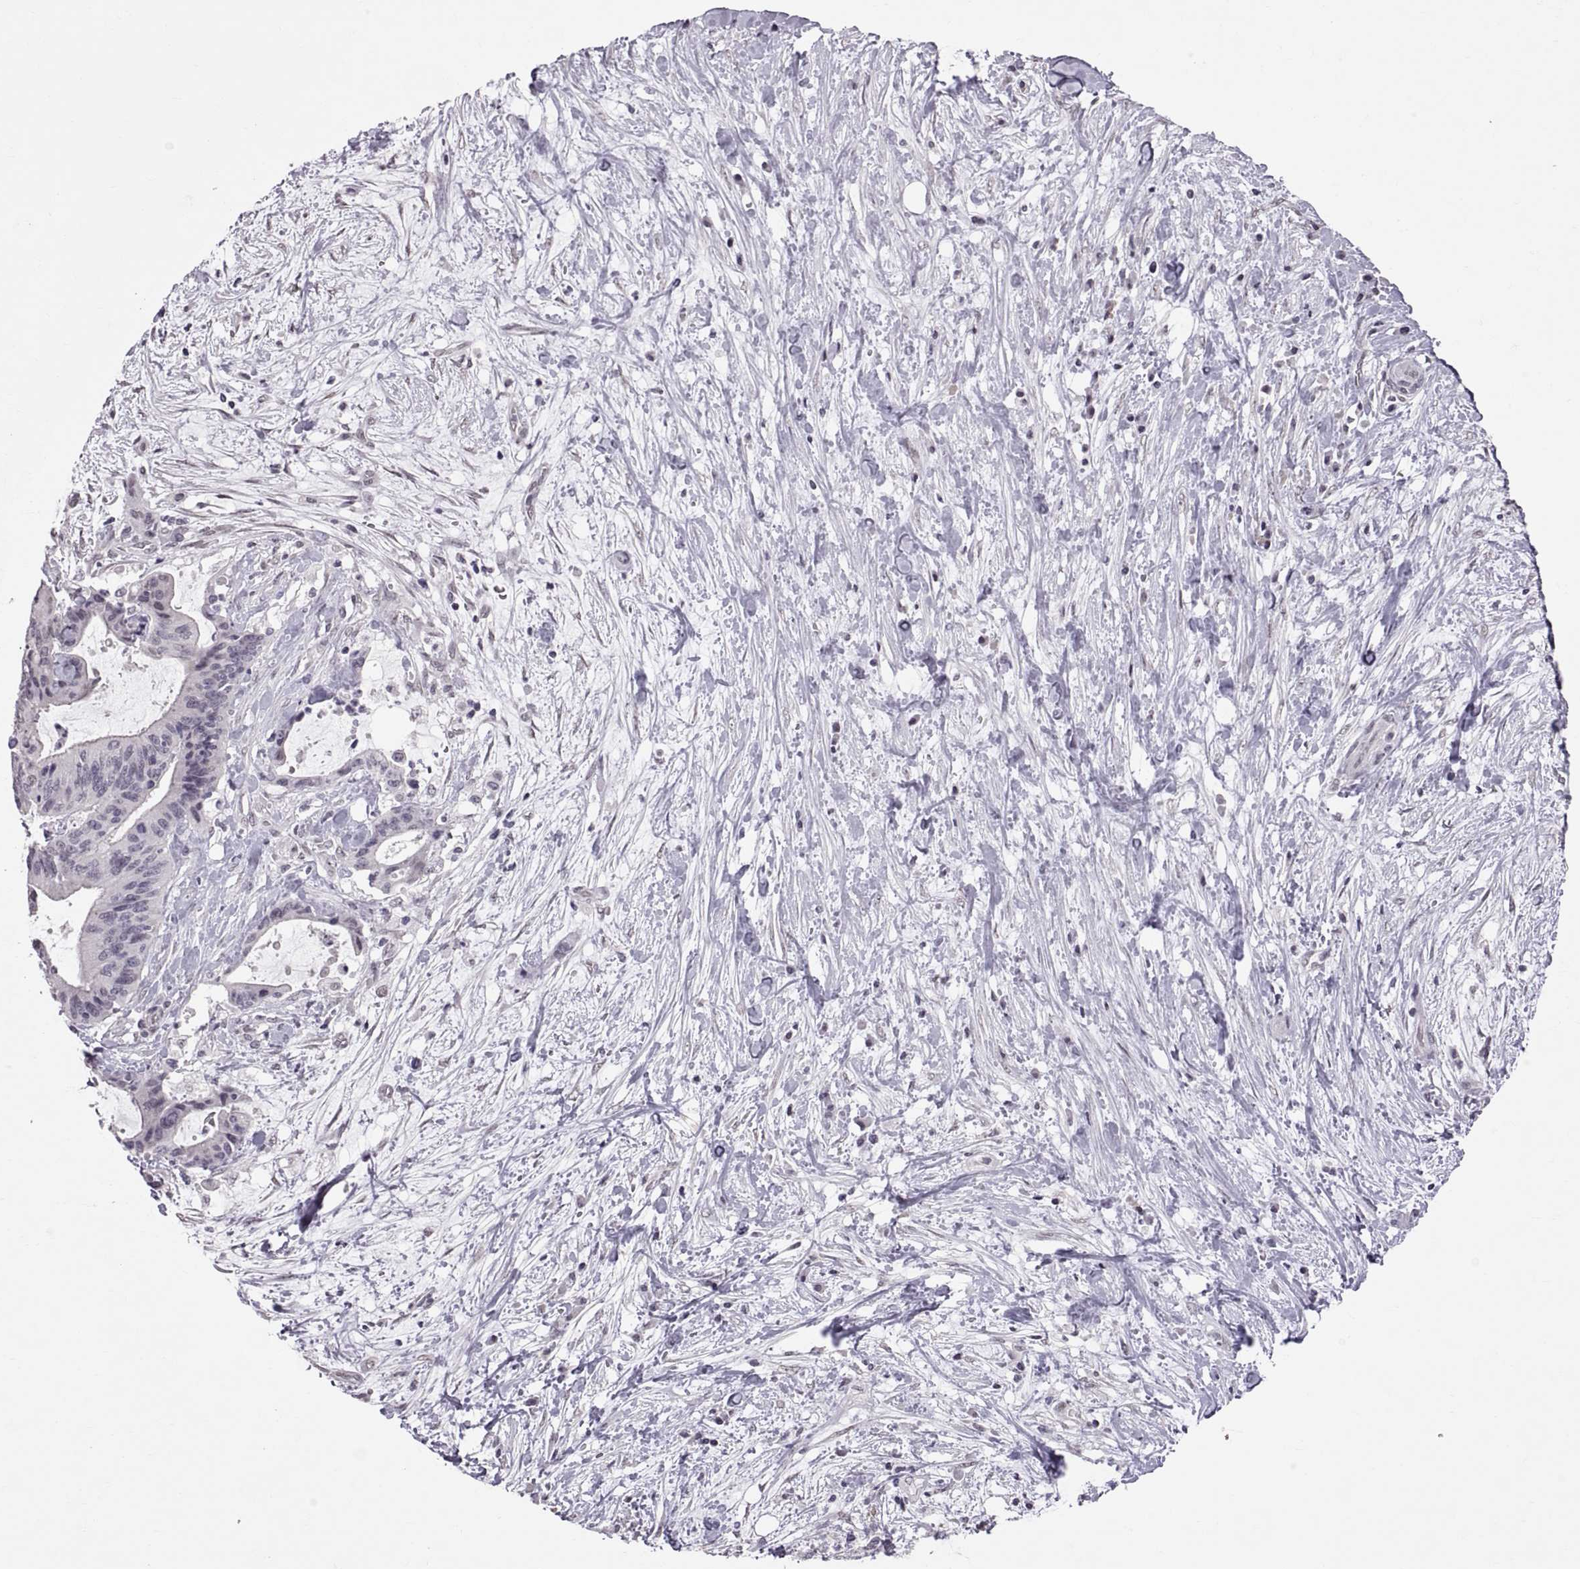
{"staining": {"intensity": "negative", "quantity": "none", "location": "none"}, "tissue": "liver cancer", "cell_type": "Tumor cells", "image_type": "cancer", "snomed": [{"axis": "morphology", "description": "Cholangiocarcinoma"}, {"axis": "topography", "description": "Liver"}], "caption": "This is an immunohistochemistry (IHC) micrograph of liver cancer. There is no staining in tumor cells.", "gene": "KRT77", "patient": {"sex": "female", "age": 73}}